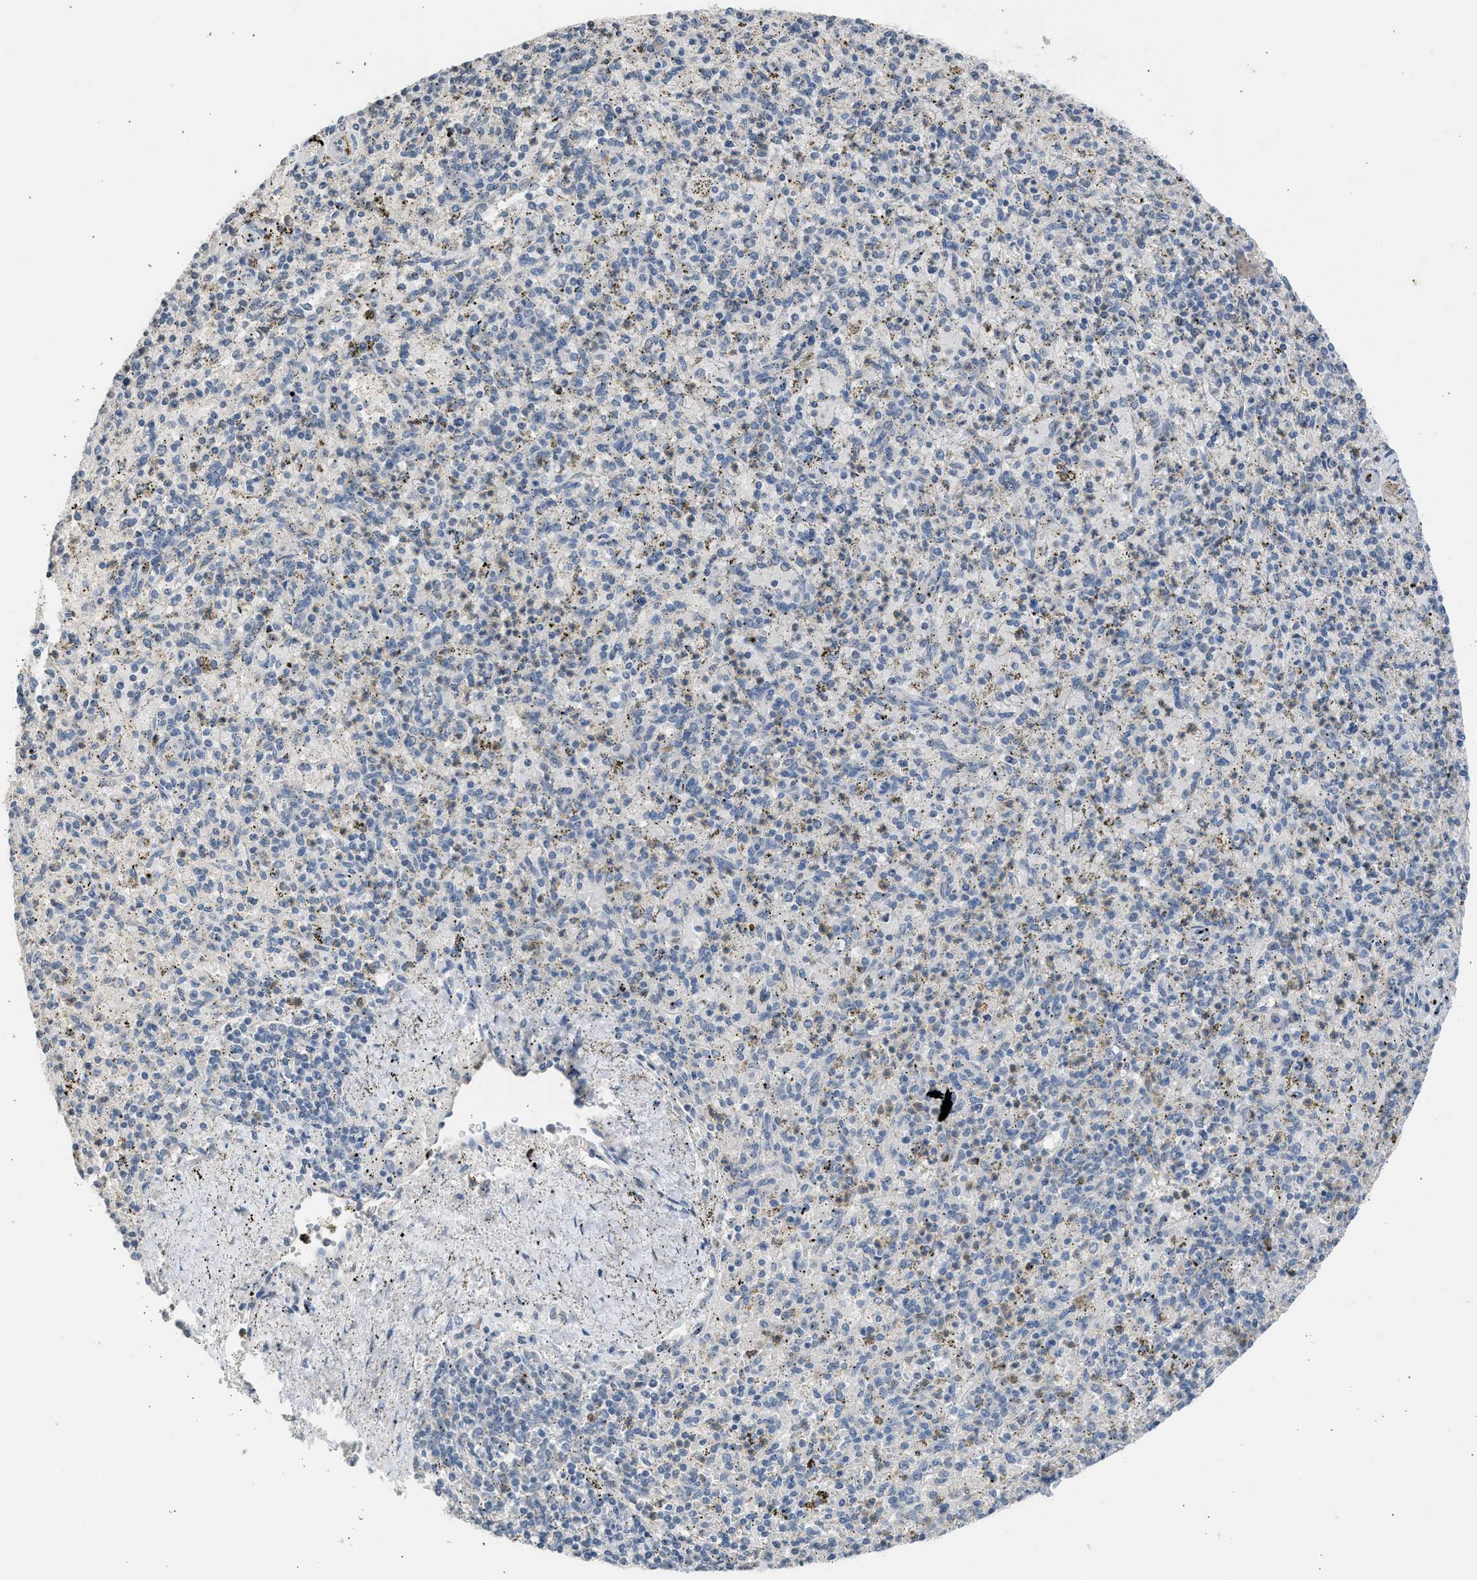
{"staining": {"intensity": "negative", "quantity": "none", "location": "none"}, "tissue": "spleen", "cell_type": "Cells in red pulp", "image_type": "normal", "snomed": [{"axis": "morphology", "description": "Normal tissue, NOS"}, {"axis": "topography", "description": "Spleen"}], "caption": "Immunohistochemistry of normal human spleen exhibits no positivity in cells in red pulp.", "gene": "SULT2A1", "patient": {"sex": "male", "age": 72}}